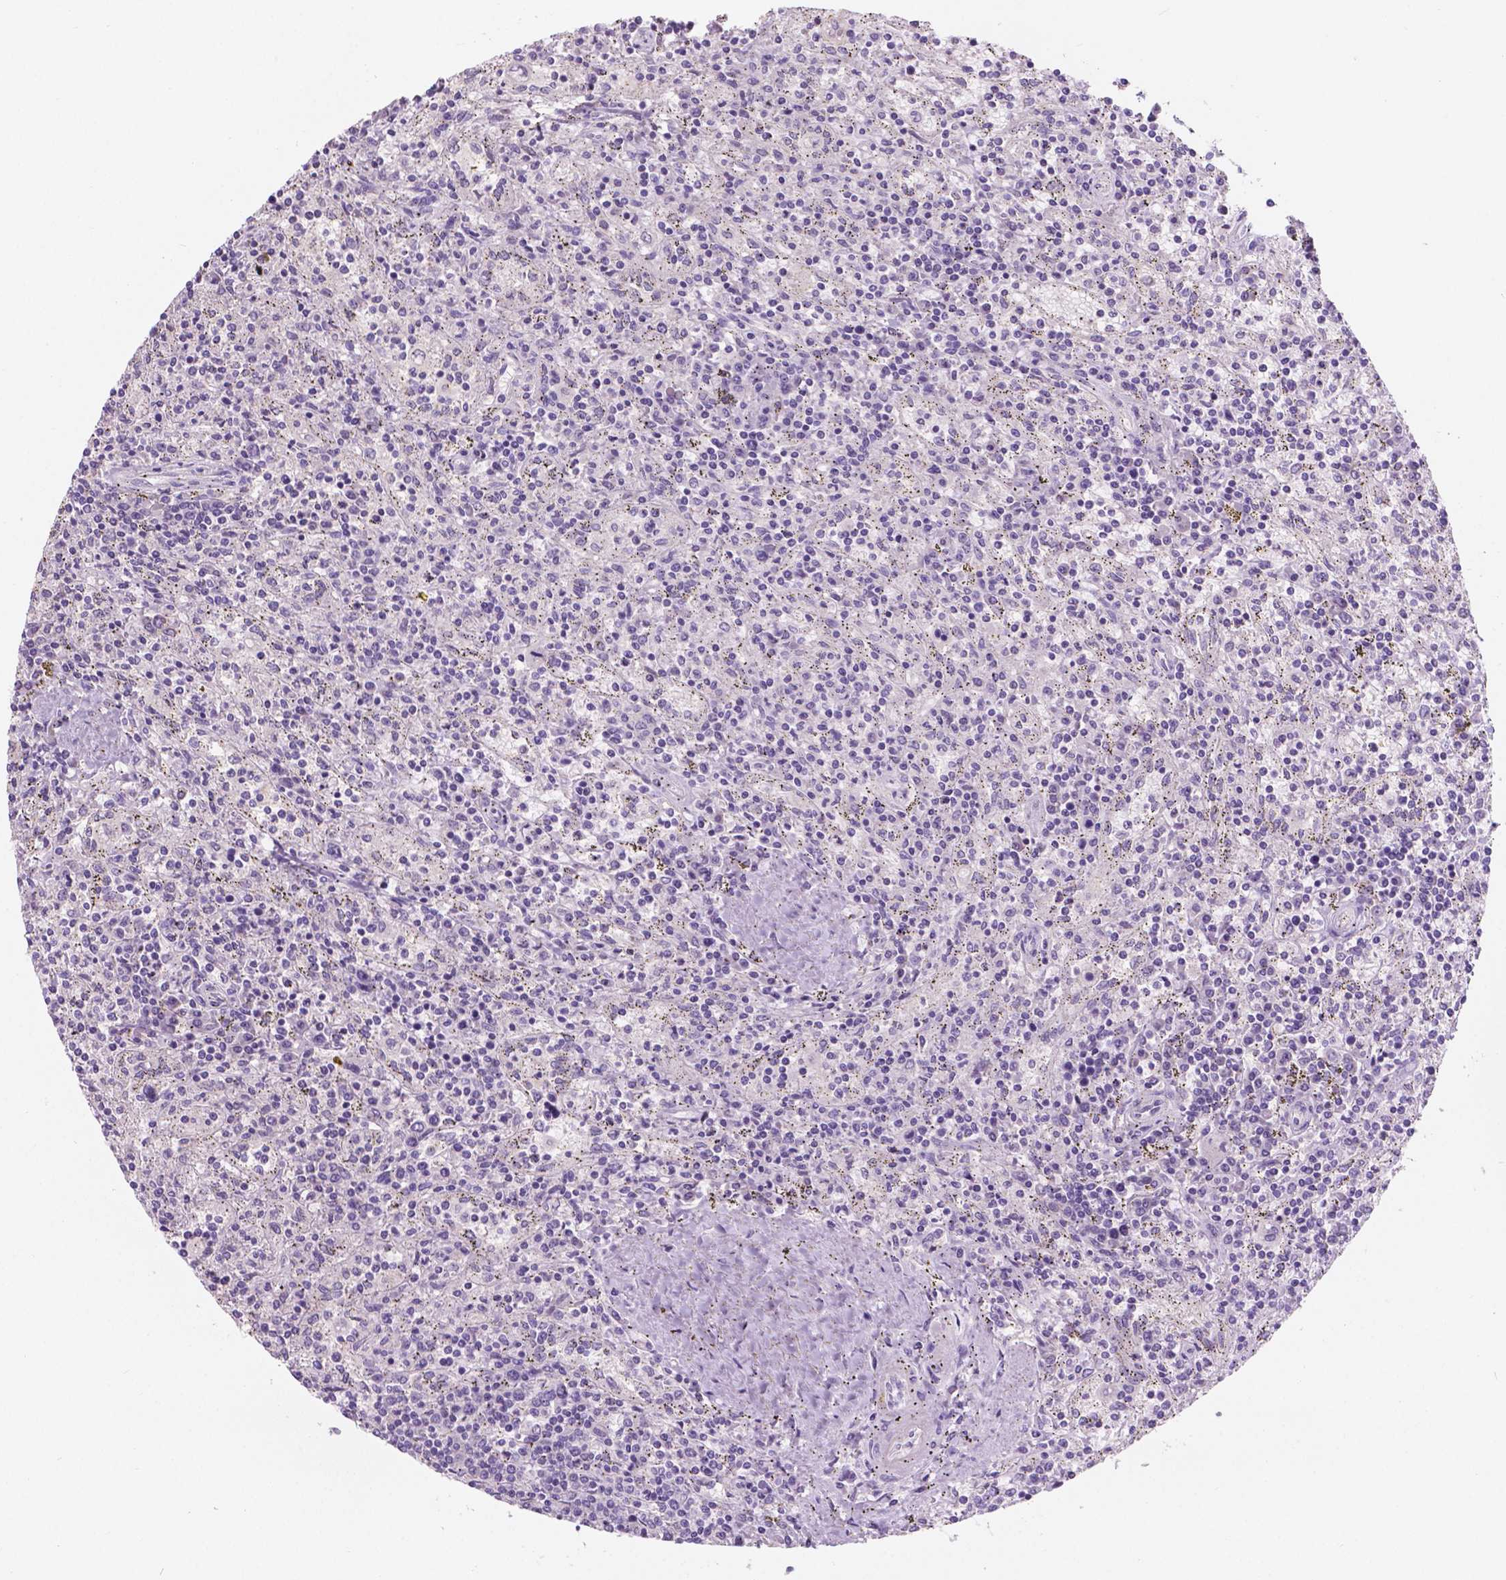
{"staining": {"intensity": "negative", "quantity": "none", "location": "none"}, "tissue": "lymphoma", "cell_type": "Tumor cells", "image_type": "cancer", "snomed": [{"axis": "morphology", "description": "Malignant lymphoma, non-Hodgkin's type, Low grade"}, {"axis": "topography", "description": "Spleen"}], "caption": "Low-grade malignant lymphoma, non-Hodgkin's type stained for a protein using IHC exhibits no expression tumor cells.", "gene": "SBSN", "patient": {"sex": "male", "age": 62}}